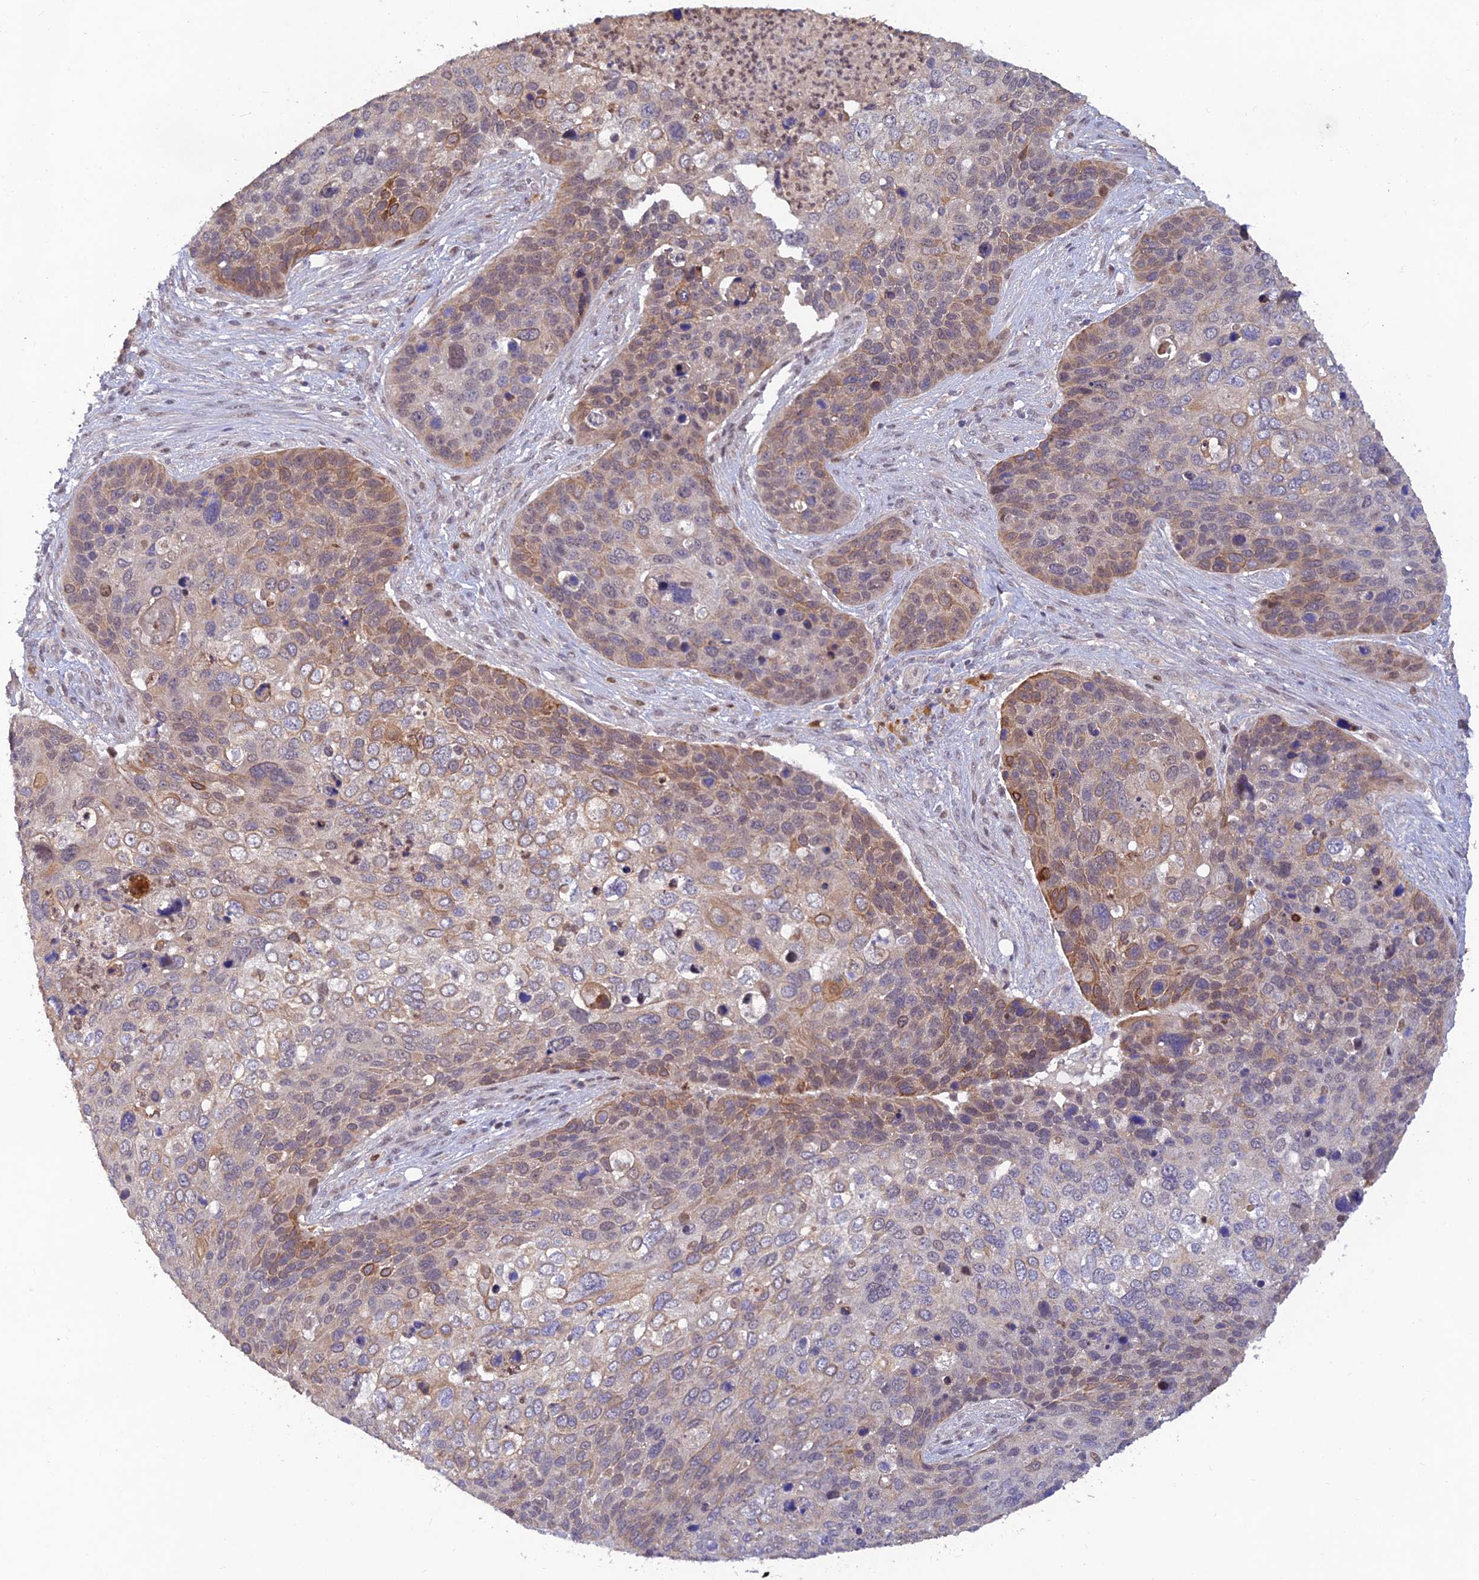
{"staining": {"intensity": "moderate", "quantity": "25%-75%", "location": "cytoplasmic/membranous"}, "tissue": "skin cancer", "cell_type": "Tumor cells", "image_type": "cancer", "snomed": [{"axis": "morphology", "description": "Basal cell carcinoma"}, {"axis": "topography", "description": "Skin"}], "caption": "Tumor cells show medium levels of moderate cytoplasmic/membranous positivity in about 25%-75% of cells in human skin basal cell carcinoma. (IHC, brightfield microscopy, high magnification).", "gene": "FASTKD5", "patient": {"sex": "female", "age": 74}}